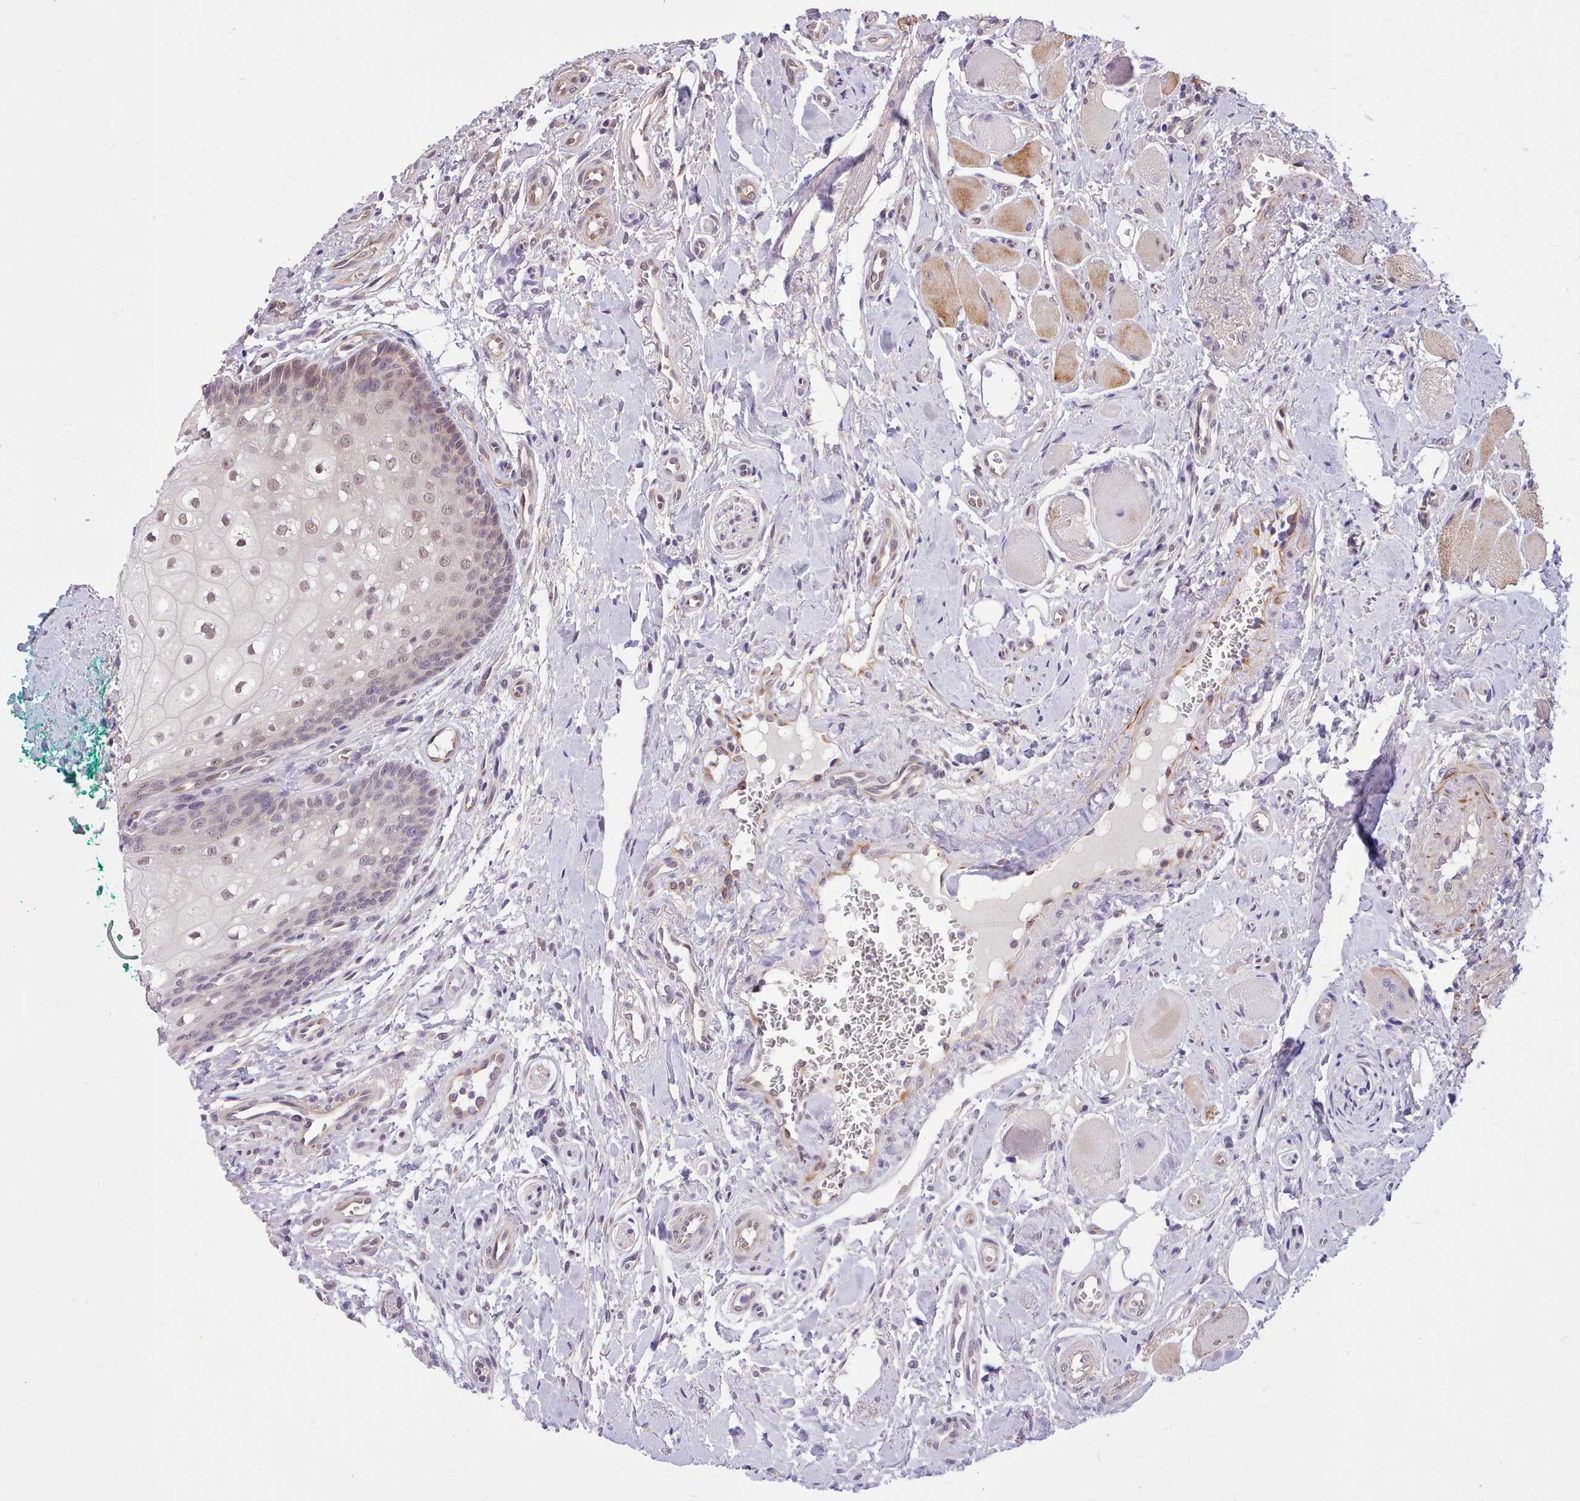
{"staining": {"intensity": "weak", "quantity": "25%-75%", "location": "nuclear"}, "tissue": "oral mucosa", "cell_type": "Squamous epithelial cells", "image_type": "normal", "snomed": [{"axis": "morphology", "description": "Normal tissue, NOS"}, {"axis": "morphology", "description": "Squamous cell carcinoma, NOS"}, {"axis": "topography", "description": "Oral tissue"}, {"axis": "topography", "description": "Tounge, NOS"}, {"axis": "topography", "description": "Head-Neck"}], "caption": "A histopathology image showing weak nuclear staining in about 25%-75% of squamous epithelial cells in normal oral mucosa, as visualized by brown immunohistochemical staining.", "gene": "ZNF607", "patient": {"sex": "male", "age": 79}}